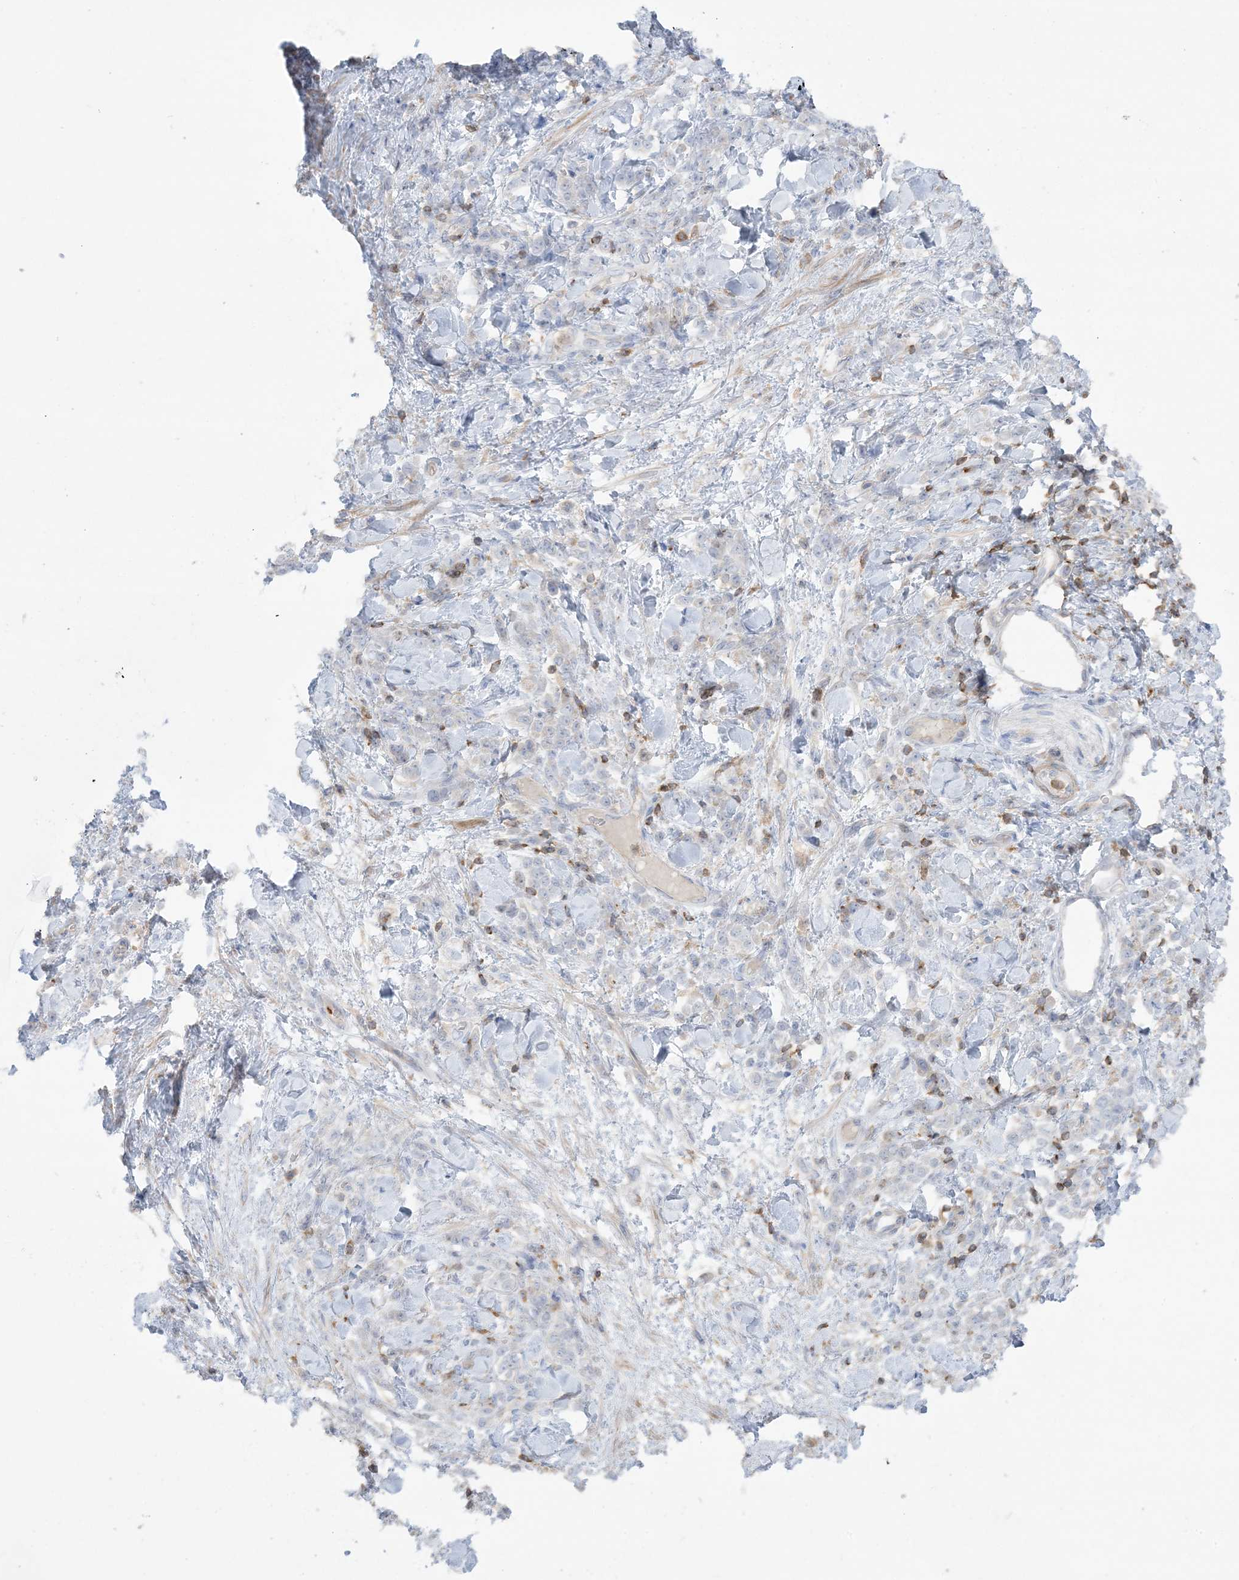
{"staining": {"intensity": "negative", "quantity": "none", "location": "none"}, "tissue": "stomach cancer", "cell_type": "Tumor cells", "image_type": "cancer", "snomed": [{"axis": "morphology", "description": "Normal tissue, NOS"}, {"axis": "morphology", "description": "Adenocarcinoma, NOS"}, {"axis": "topography", "description": "Stomach"}], "caption": "IHC photomicrograph of neoplastic tissue: stomach adenocarcinoma stained with DAB (3,3'-diaminobenzidine) demonstrates no significant protein expression in tumor cells.", "gene": "ARHGAP30", "patient": {"sex": "male", "age": 82}}